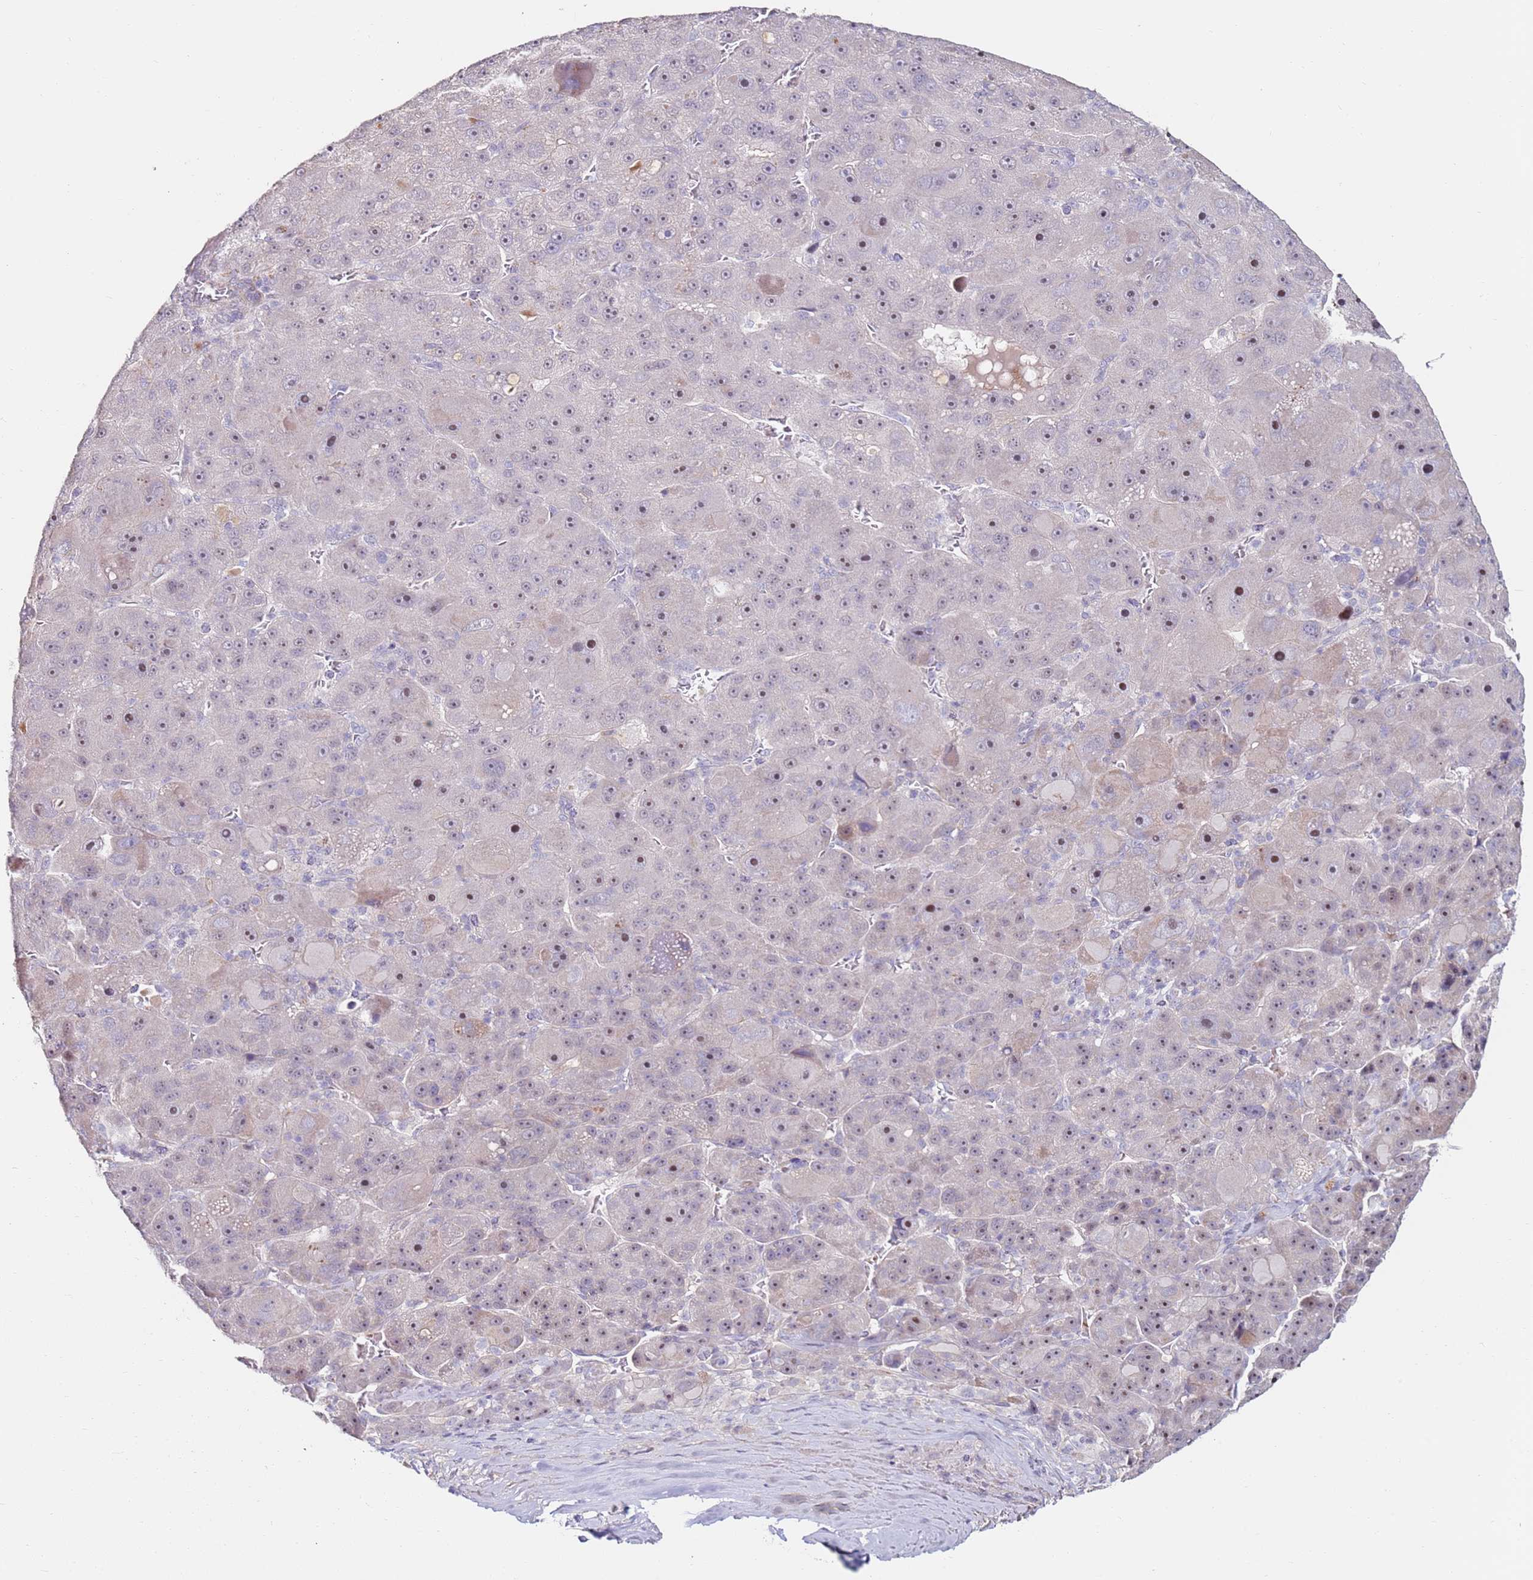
{"staining": {"intensity": "moderate", "quantity": "<25%", "location": "nuclear"}, "tissue": "liver cancer", "cell_type": "Tumor cells", "image_type": "cancer", "snomed": [{"axis": "morphology", "description": "Carcinoma, Hepatocellular, NOS"}, {"axis": "topography", "description": "Liver"}], "caption": "About <25% of tumor cells in liver cancer (hepatocellular carcinoma) reveal moderate nuclear protein expression as visualized by brown immunohistochemical staining.", "gene": "RARS2", "patient": {"sex": "male", "age": 76}}